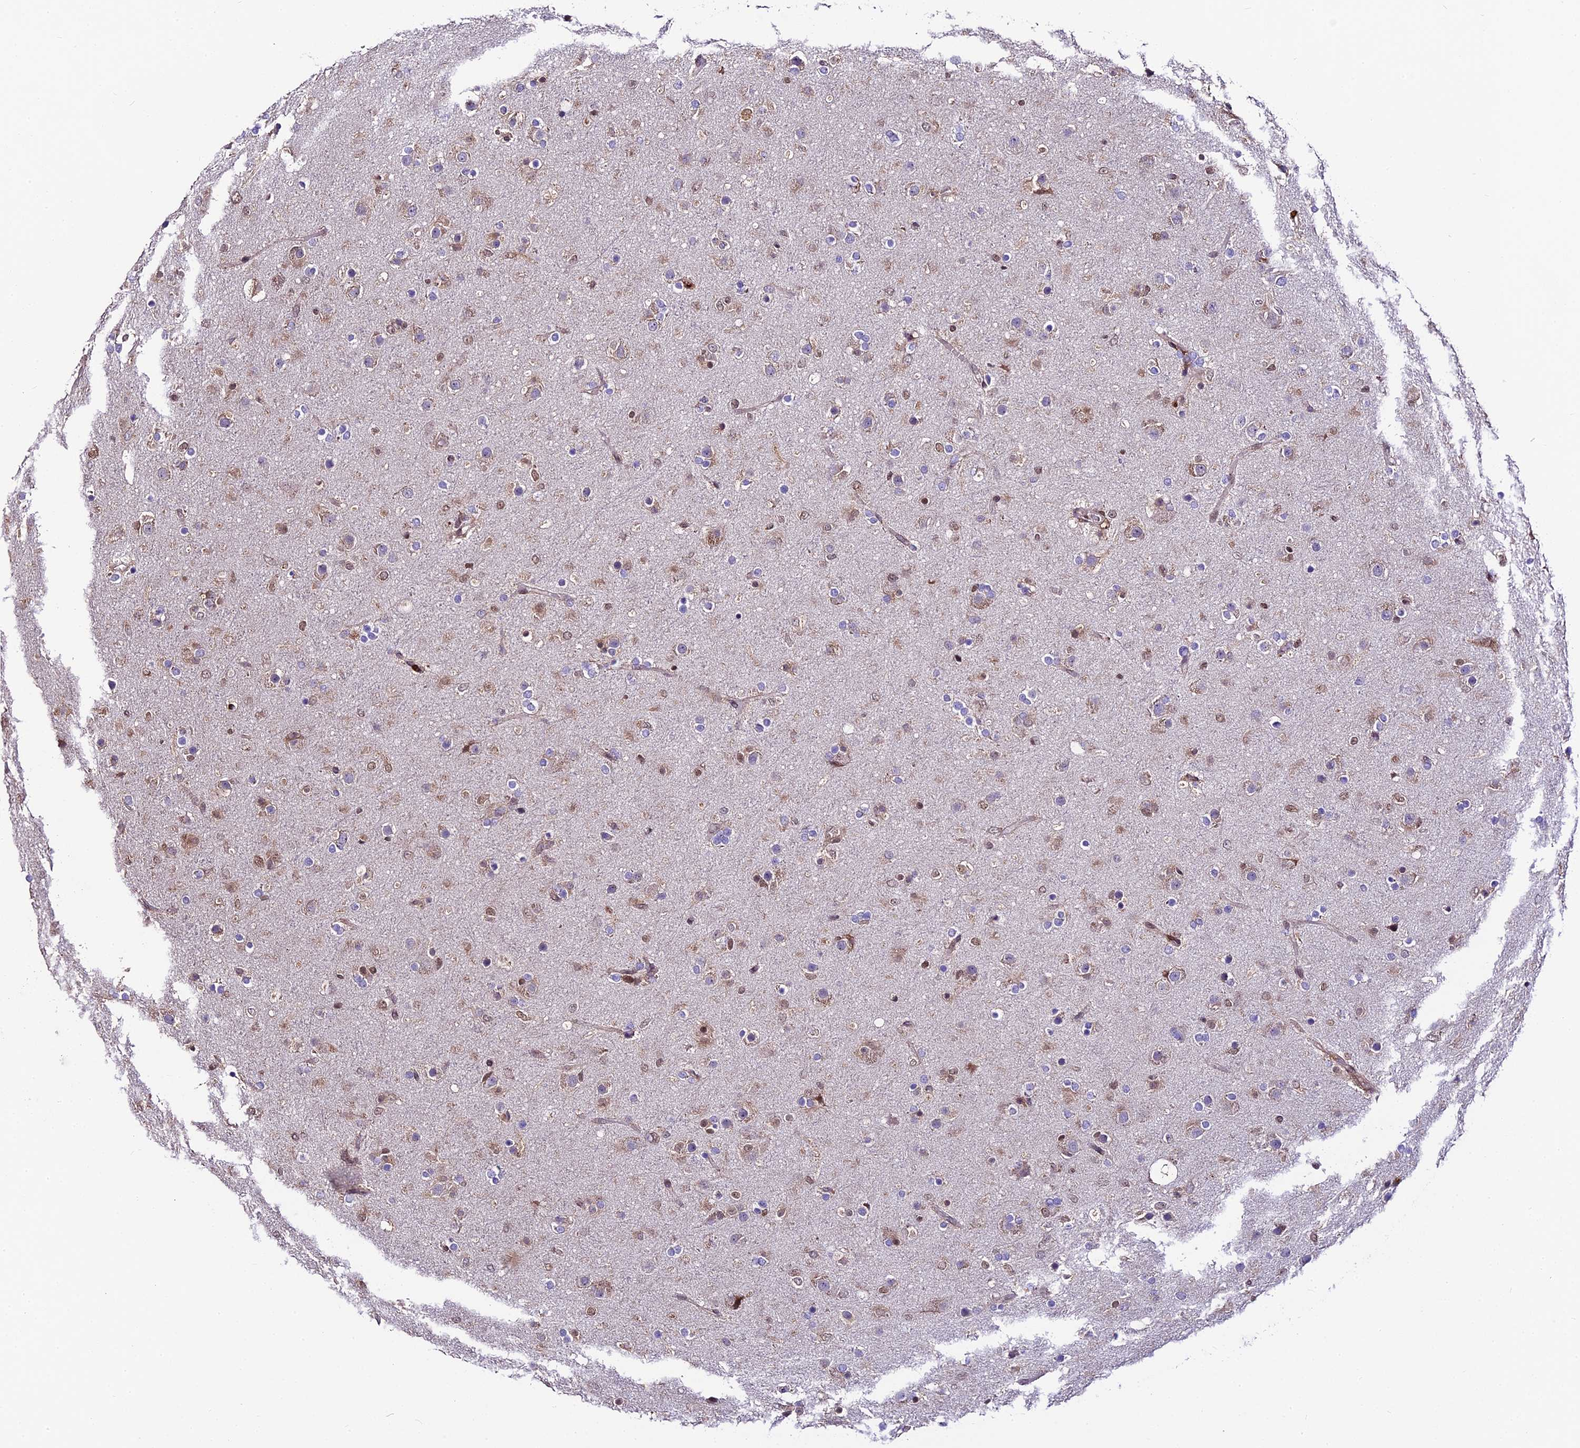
{"staining": {"intensity": "moderate", "quantity": "<25%", "location": "nuclear"}, "tissue": "glioma", "cell_type": "Tumor cells", "image_type": "cancer", "snomed": [{"axis": "morphology", "description": "Glioma, malignant, Low grade"}, {"axis": "topography", "description": "Brain"}], "caption": "This micrograph demonstrates immunohistochemistry (IHC) staining of low-grade glioma (malignant), with low moderate nuclear staining in approximately <25% of tumor cells.", "gene": "TRIM22", "patient": {"sex": "male", "age": 65}}